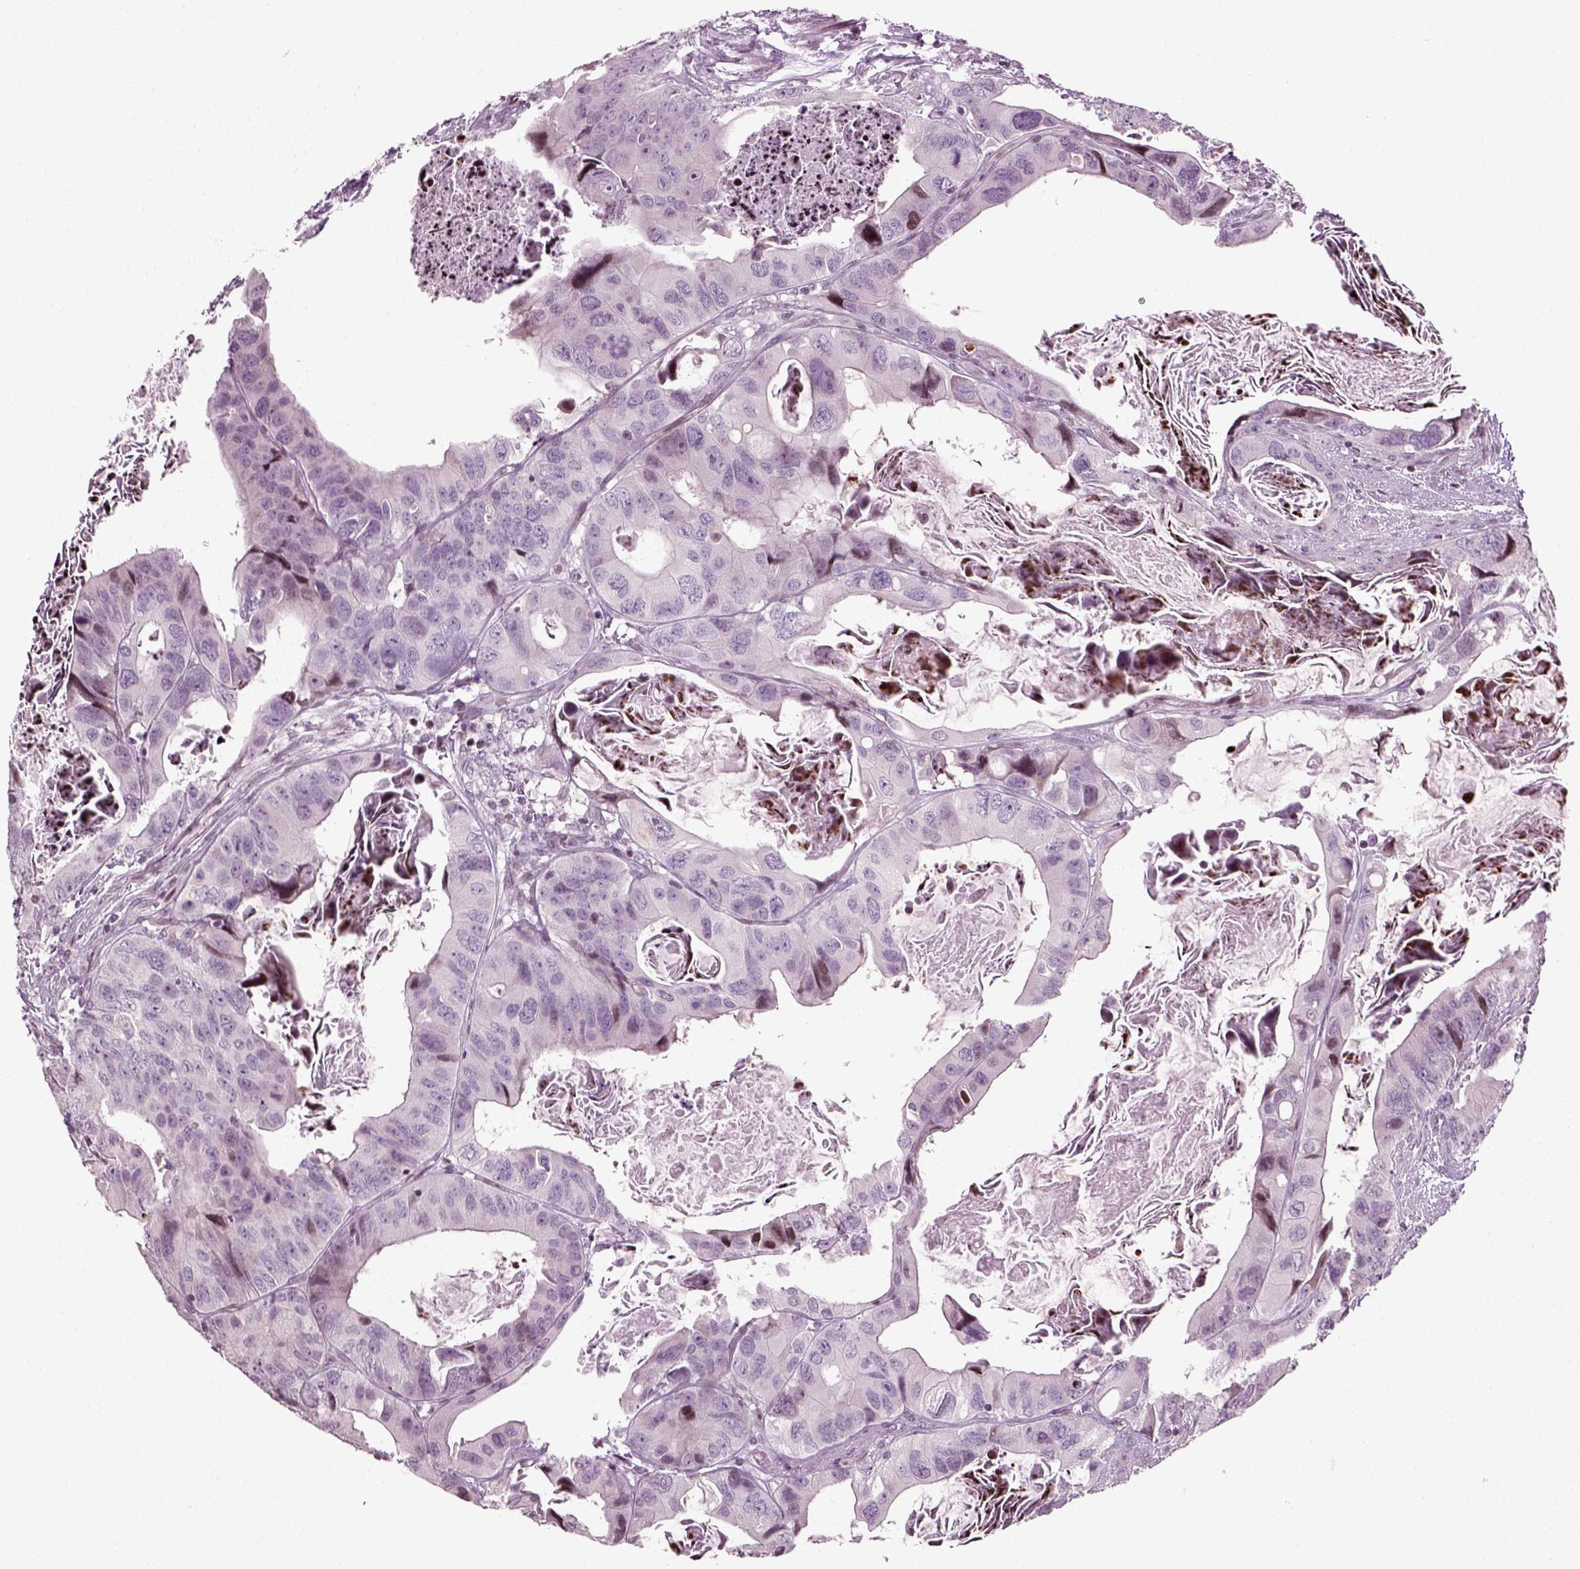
{"staining": {"intensity": "moderate", "quantity": "<25%", "location": "nuclear"}, "tissue": "colorectal cancer", "cell_type": "Tumor cells", "image_type": "cancer", "snomed": [{"axis": "morphology", "description": "Adenocarcinoma, NOS"}, {"axis": "topography", "description": "Rectum"}], "caption": "Colorectal cancer (adenocarcinoma) stained with a protein marker exhibits moderate staining in tumor cells.", "gene": "HEYL", "patient": {"sex": "male", "age": 64}}